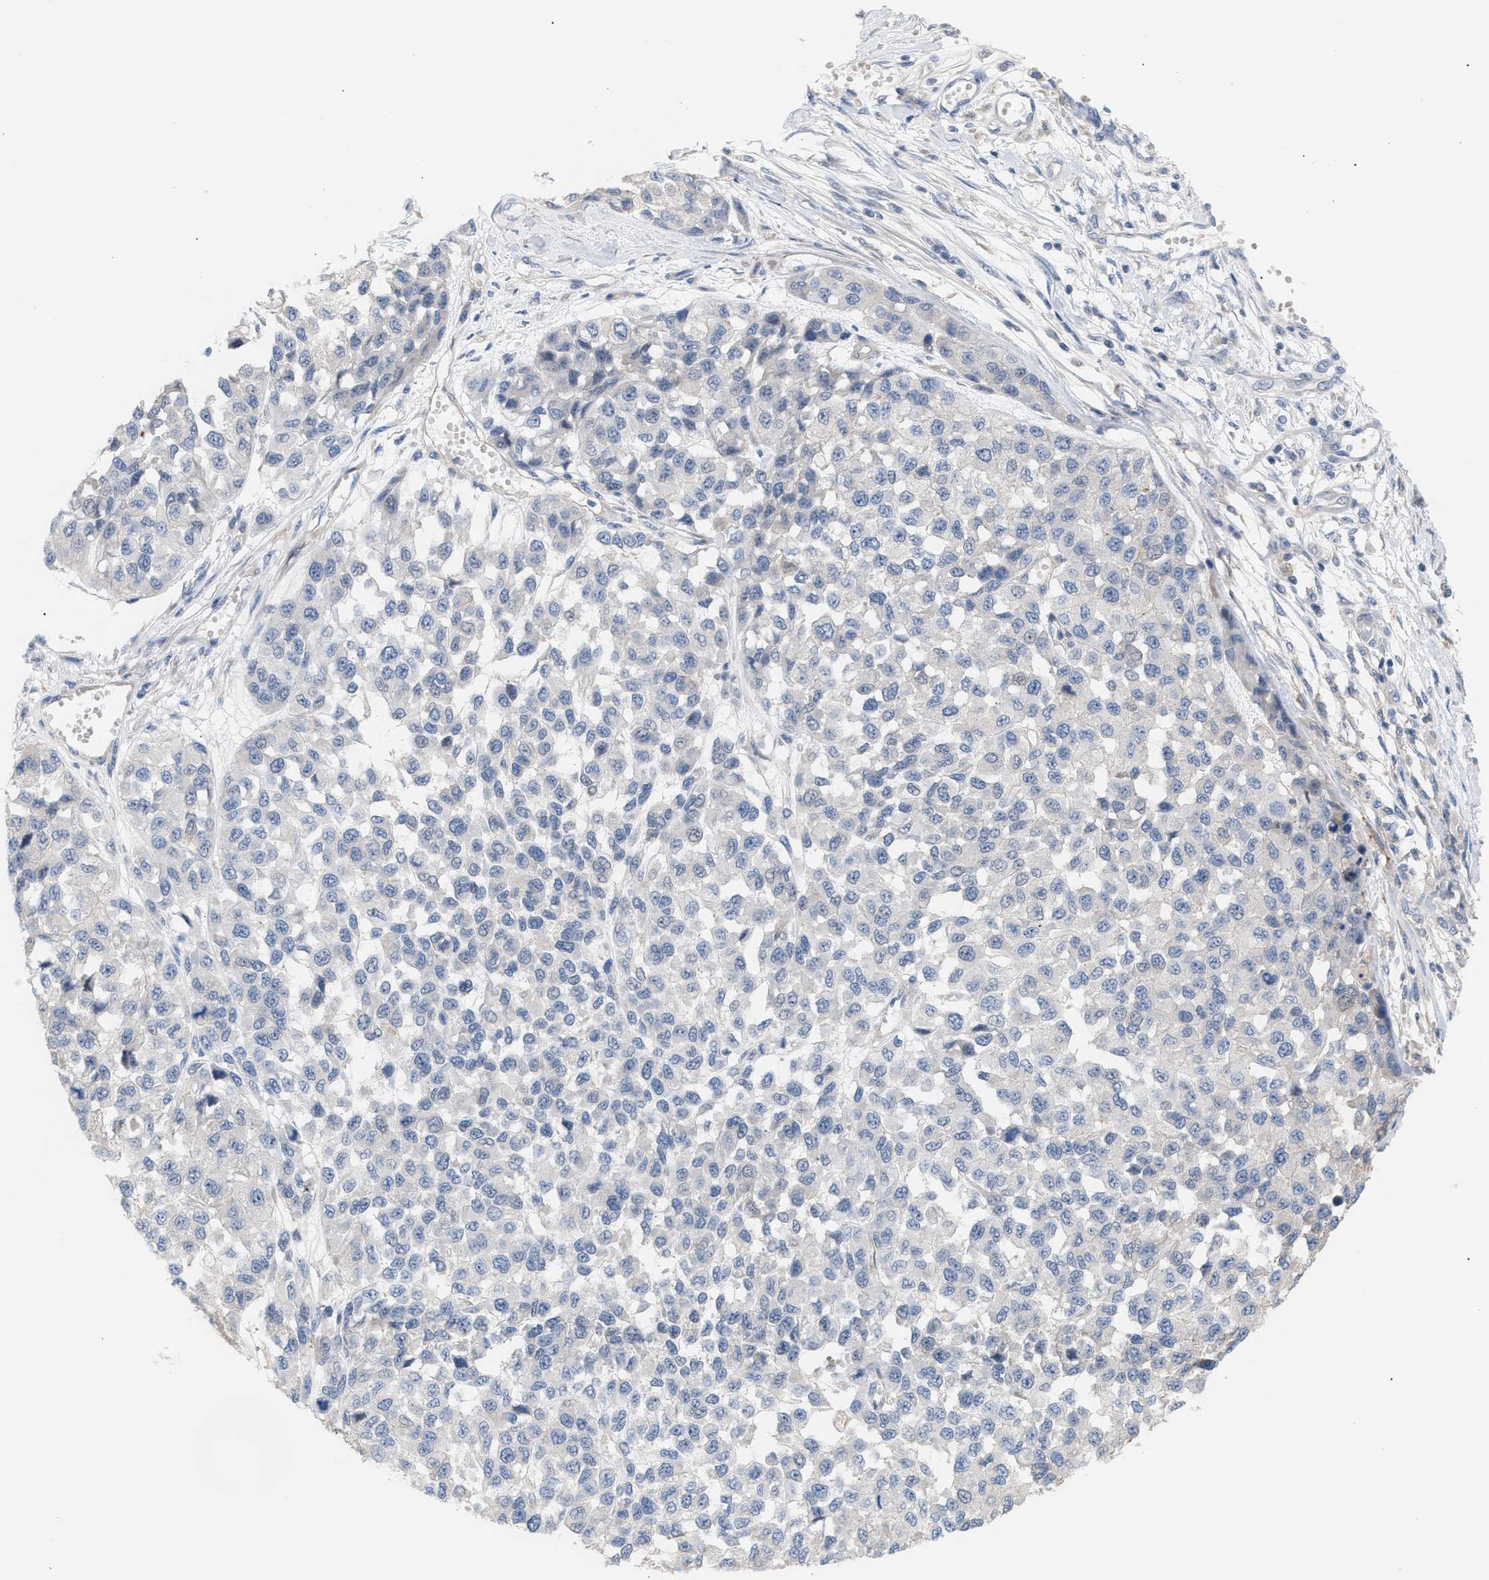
{"staining": {"intensity": "negative", "quantity": "none", "location": "none"}, "tissue": "melanoma", "cell_type": "Tumor cells", "image_type": "cancer", "snomed": [{"axis": "morphology", "description": "Malignant melanoma, NOS"}, {"axis": "topography", "description": "Skin"}], "caption": "IHC histopathology image of neoplastic tissue: human melanoma stained with DAB reveals no significant protein staining in tumor cells. (IHC, brightfield microscopy, high magnification).", "gene": "LRCH1", "patient": {"sex": "male", "age": 62}}